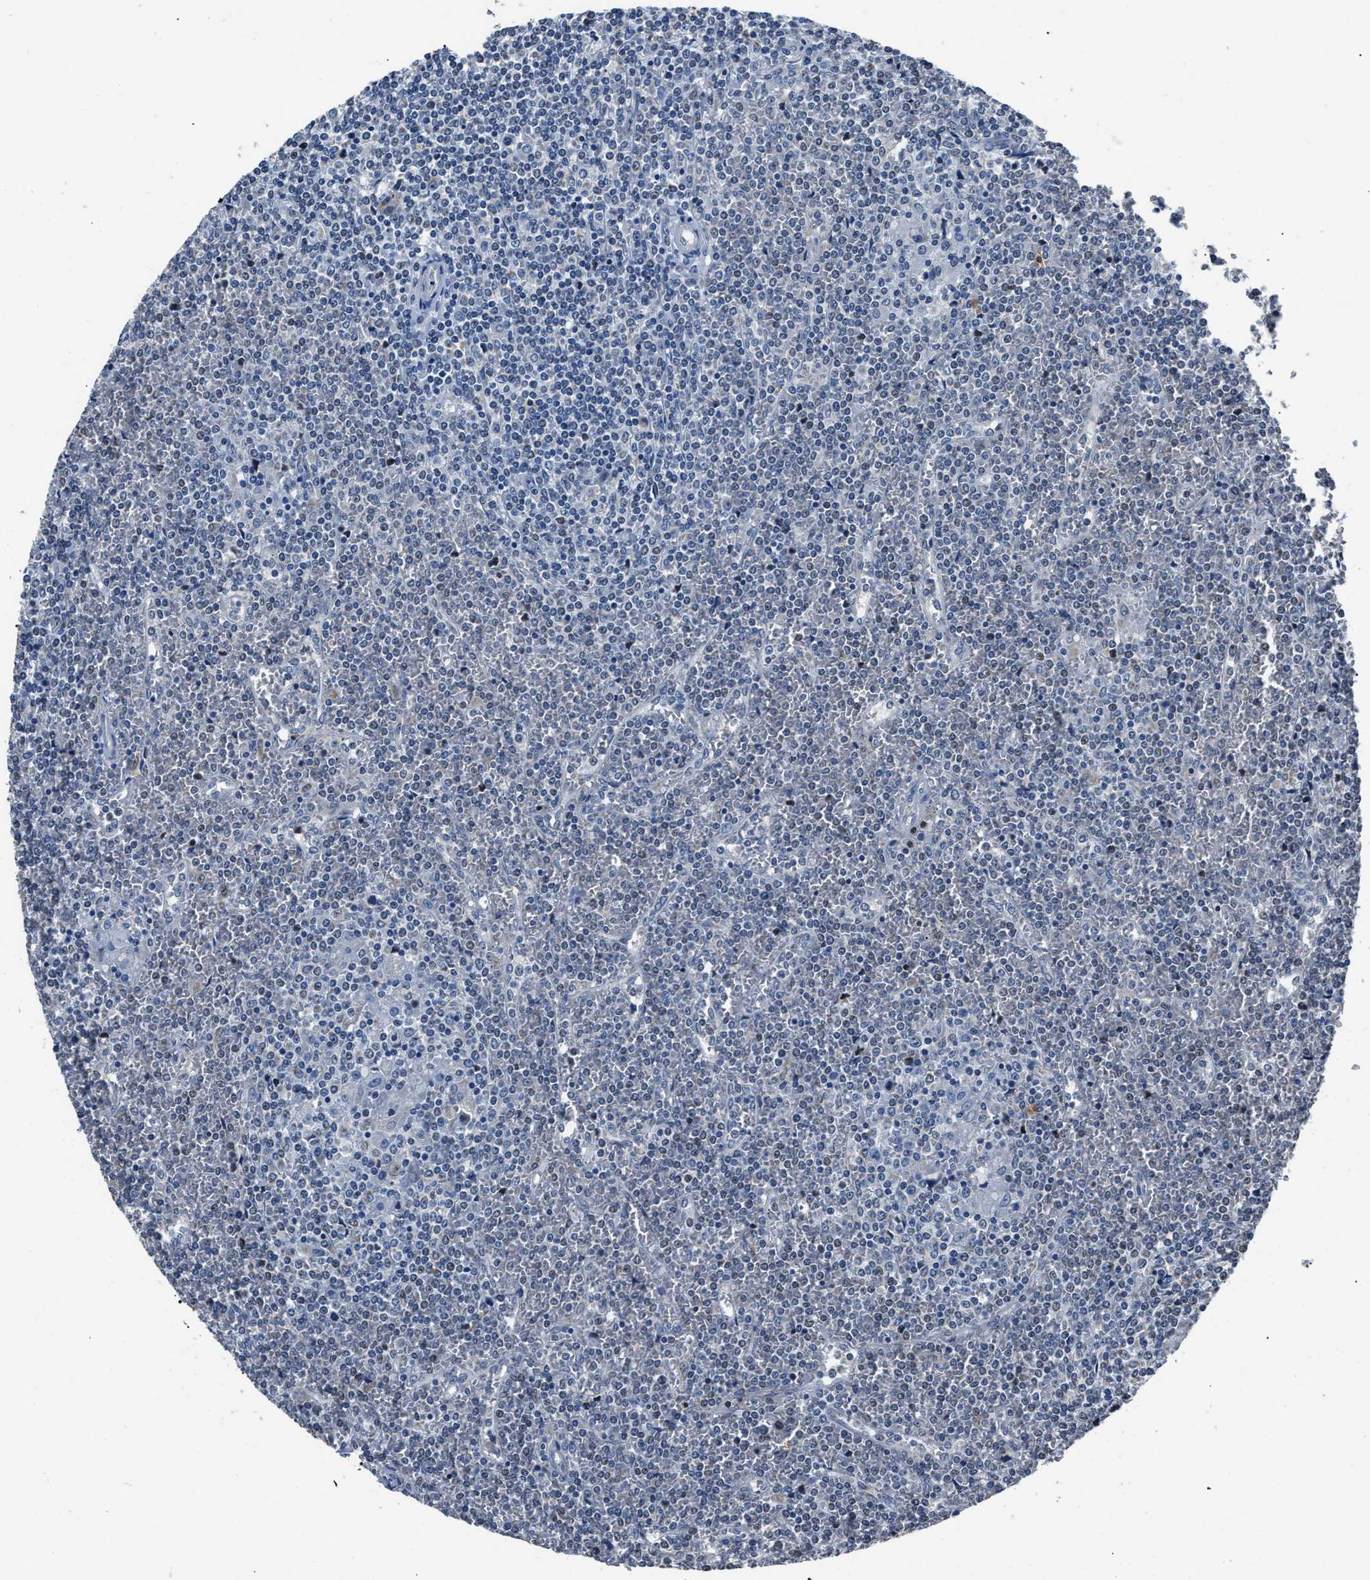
{"staining": {"intensity": "negative", "quantity": "none", "location": "none"}, "tissue": "lymphoma", "cell_type": "Tumor cells", "image_type": "cancer", "snomed": [{"axis": "morphology", "description": "Malignant lymphoma, non-Hodgkin's type, Low grade"}, {"axis": "topography", "description": "Spleen"}], "caption": "IHC histopathology image of neoplastic tissue: lymphoma stained with DAB (3,3'-diaminobenzidine) reveals no significant protein expression in tumor cells.", "gene": "NSUN5", "patient": {"sex": "female", "age": 19}}